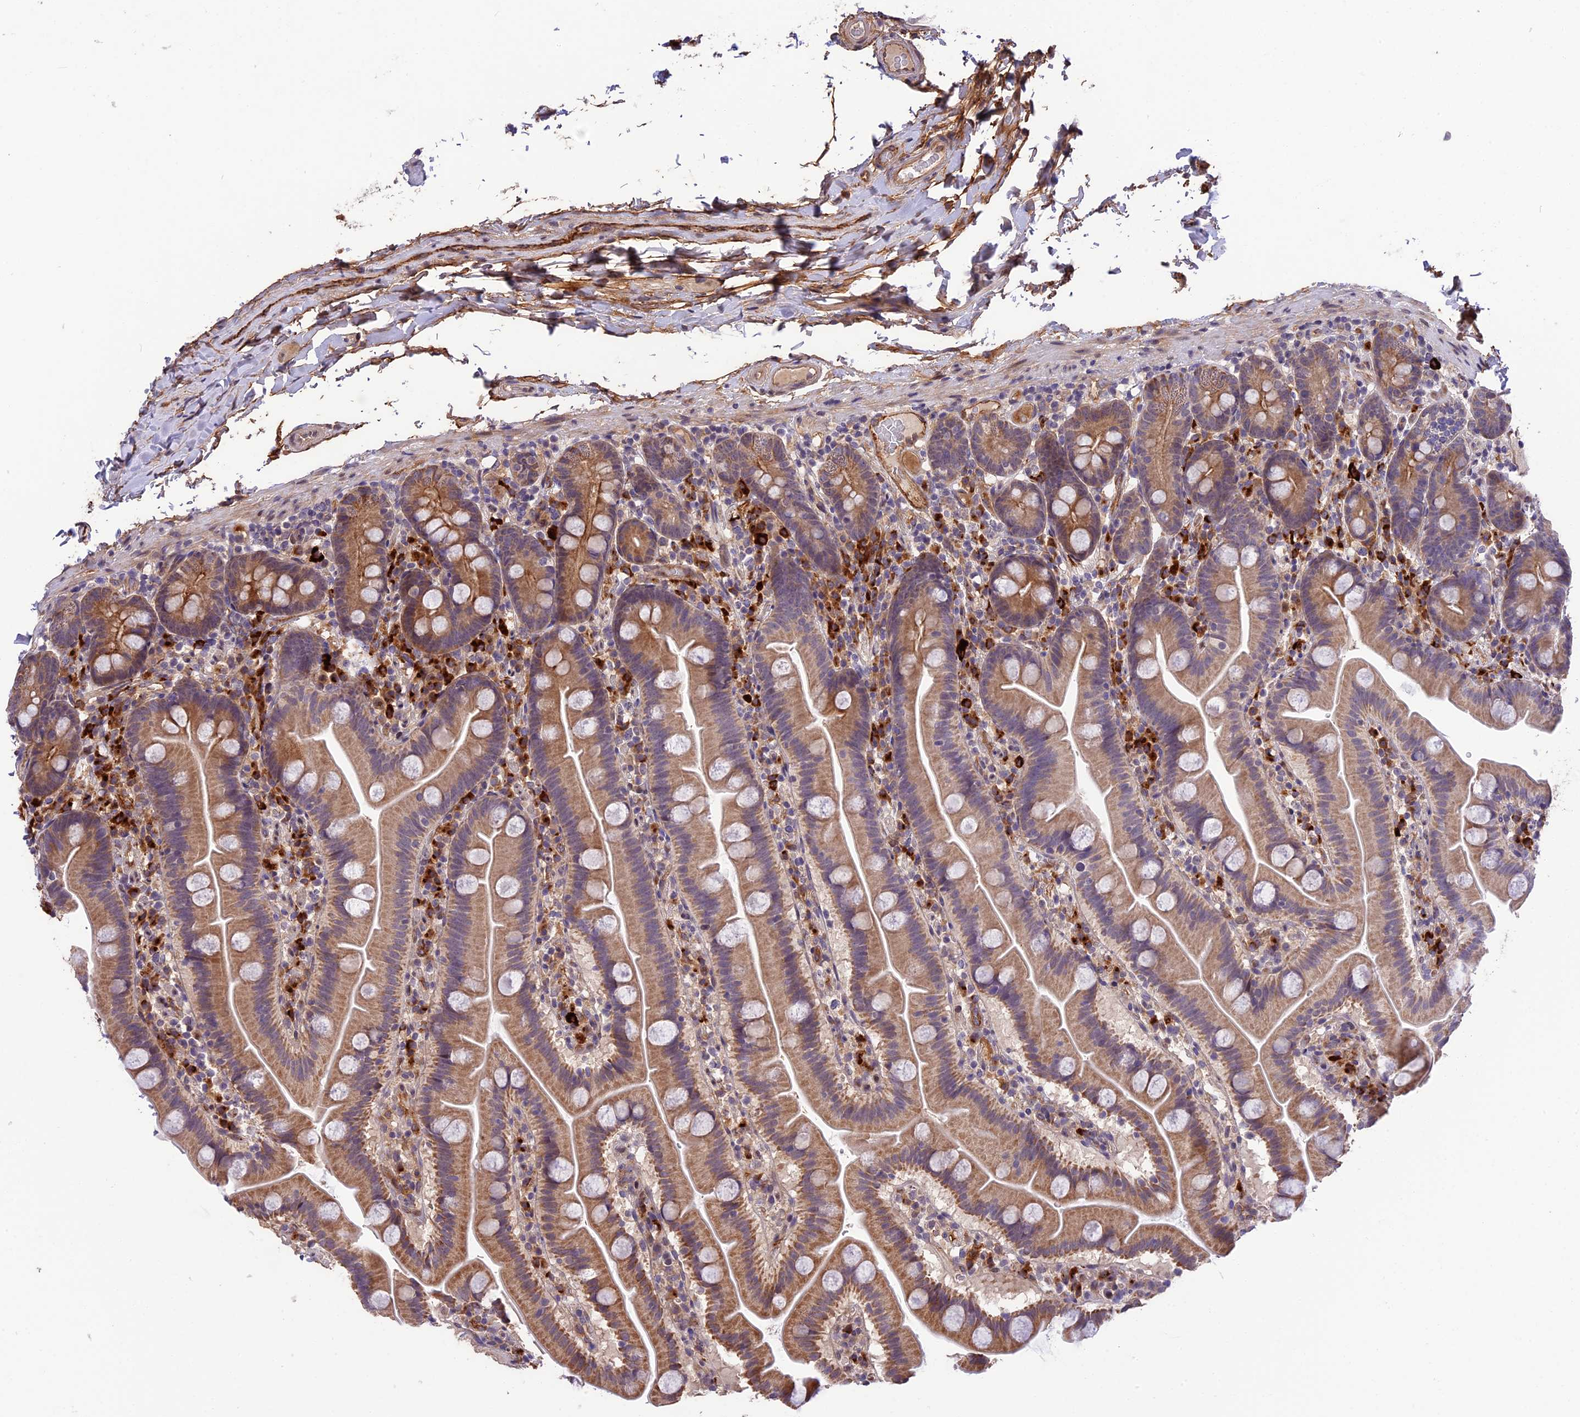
{"staining": {"intensity": "moderate", "quantity": ">75%", "location": "cytoplasmic/membranous"}, "tissue": "small intestine", "cell_type": "Glandular cells", "image_type": "normal", "snomed": [{"axis": "morphology", "description": "Normal tissue, NOS"}, {"axis": "topography", "description": "Small intestine"}], "caption": "Protein analysis of benign small intestine exhibits moderate cytoplasmic/membranous positivity in about >75% of glandular cells. Using DAB (3,3'-diaminobenzidine) (brown) and hematoxylin (blue) stains, captured at high magnification using brightfield microscopy.", "gene": "MFSD2A", "patient": {"sex": "female", "age": 68}}